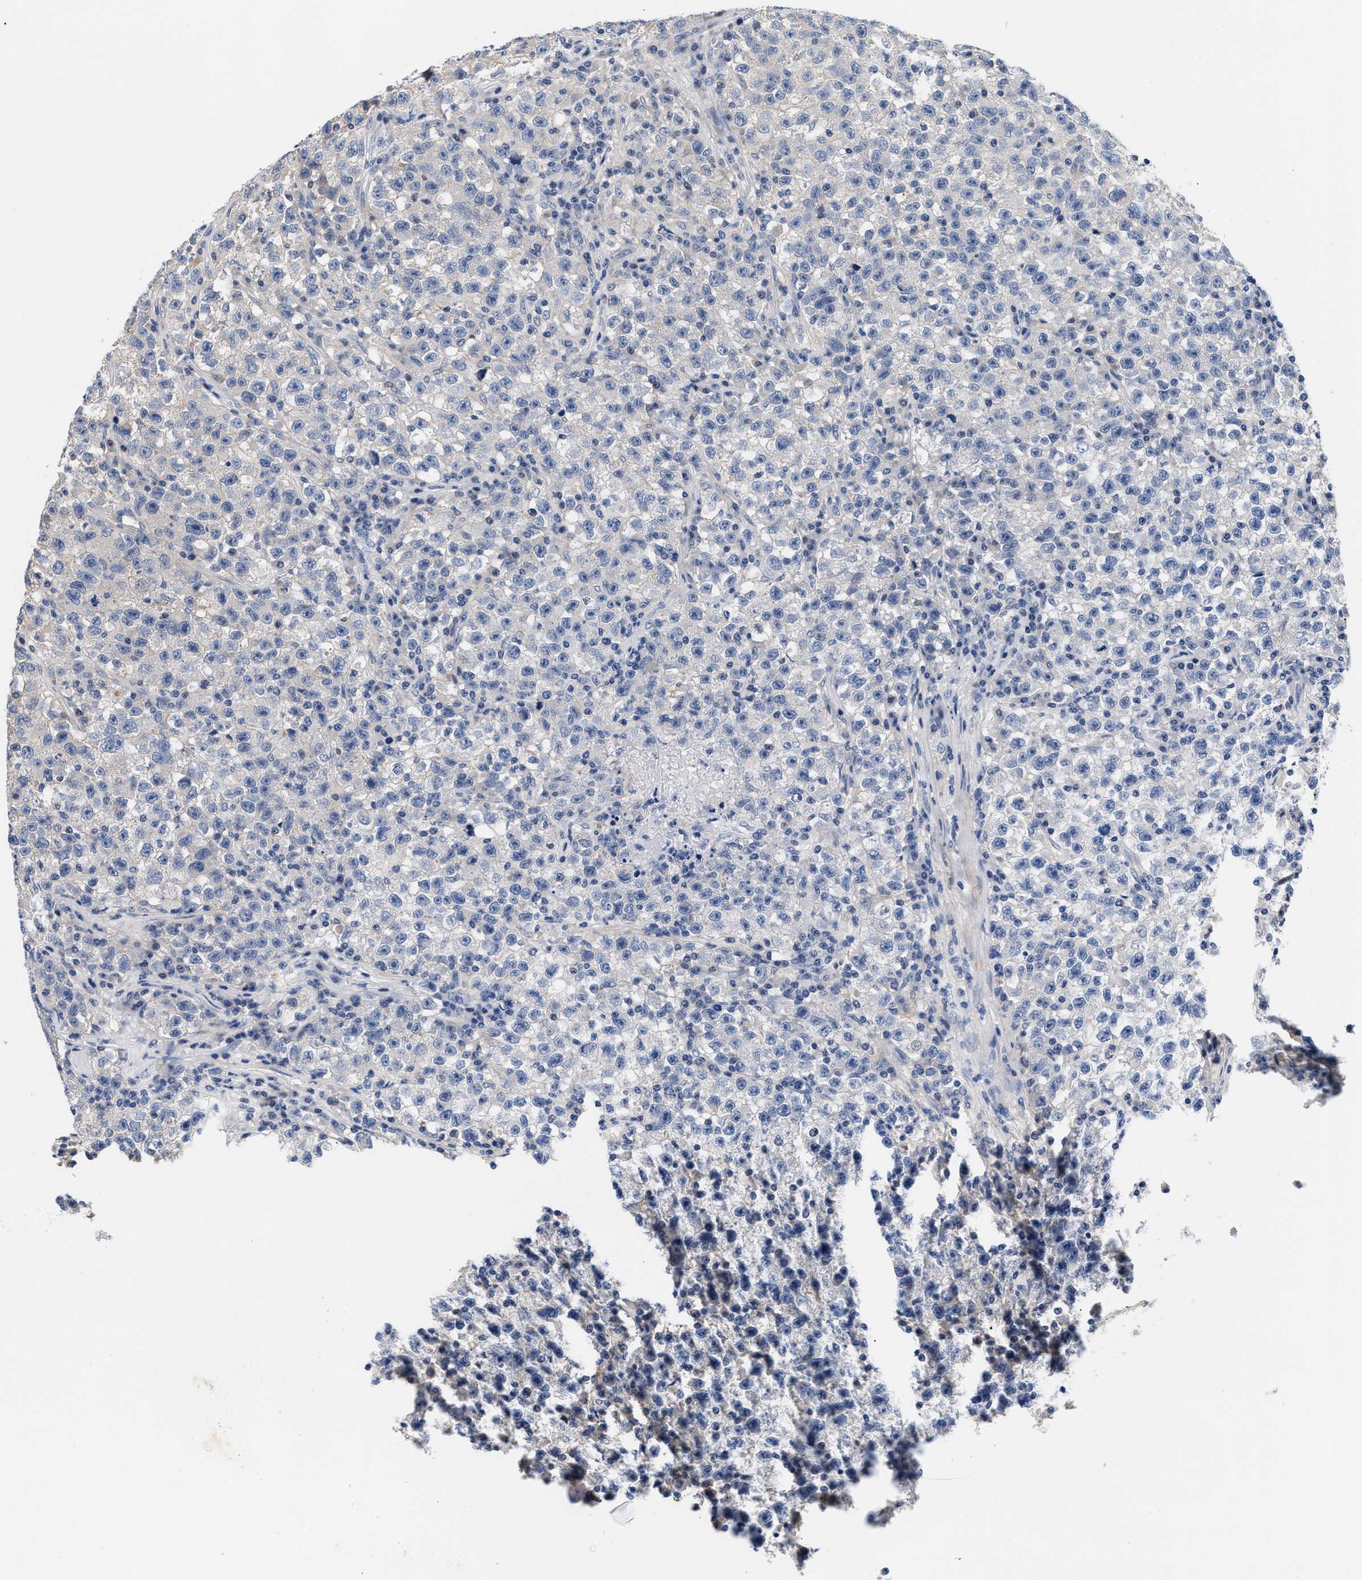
{"staining": {"intensity": "negative", "quantity": "none", "location": "none"}, "tissue": "testis cancer", "cell_type": "Tumor cells", "image_type": "cancer", "snomed": [{"axis": "morphology", "description": "Seminoma, NOS"}, {"axis": "topography", "description": "Testis"}], "caption": "This is an IHC histopathology image of testis seminoma. There is no staining in tumor cells.", "gene": "ACTL7B", "patient": {"sex": "male", "age": 22}}